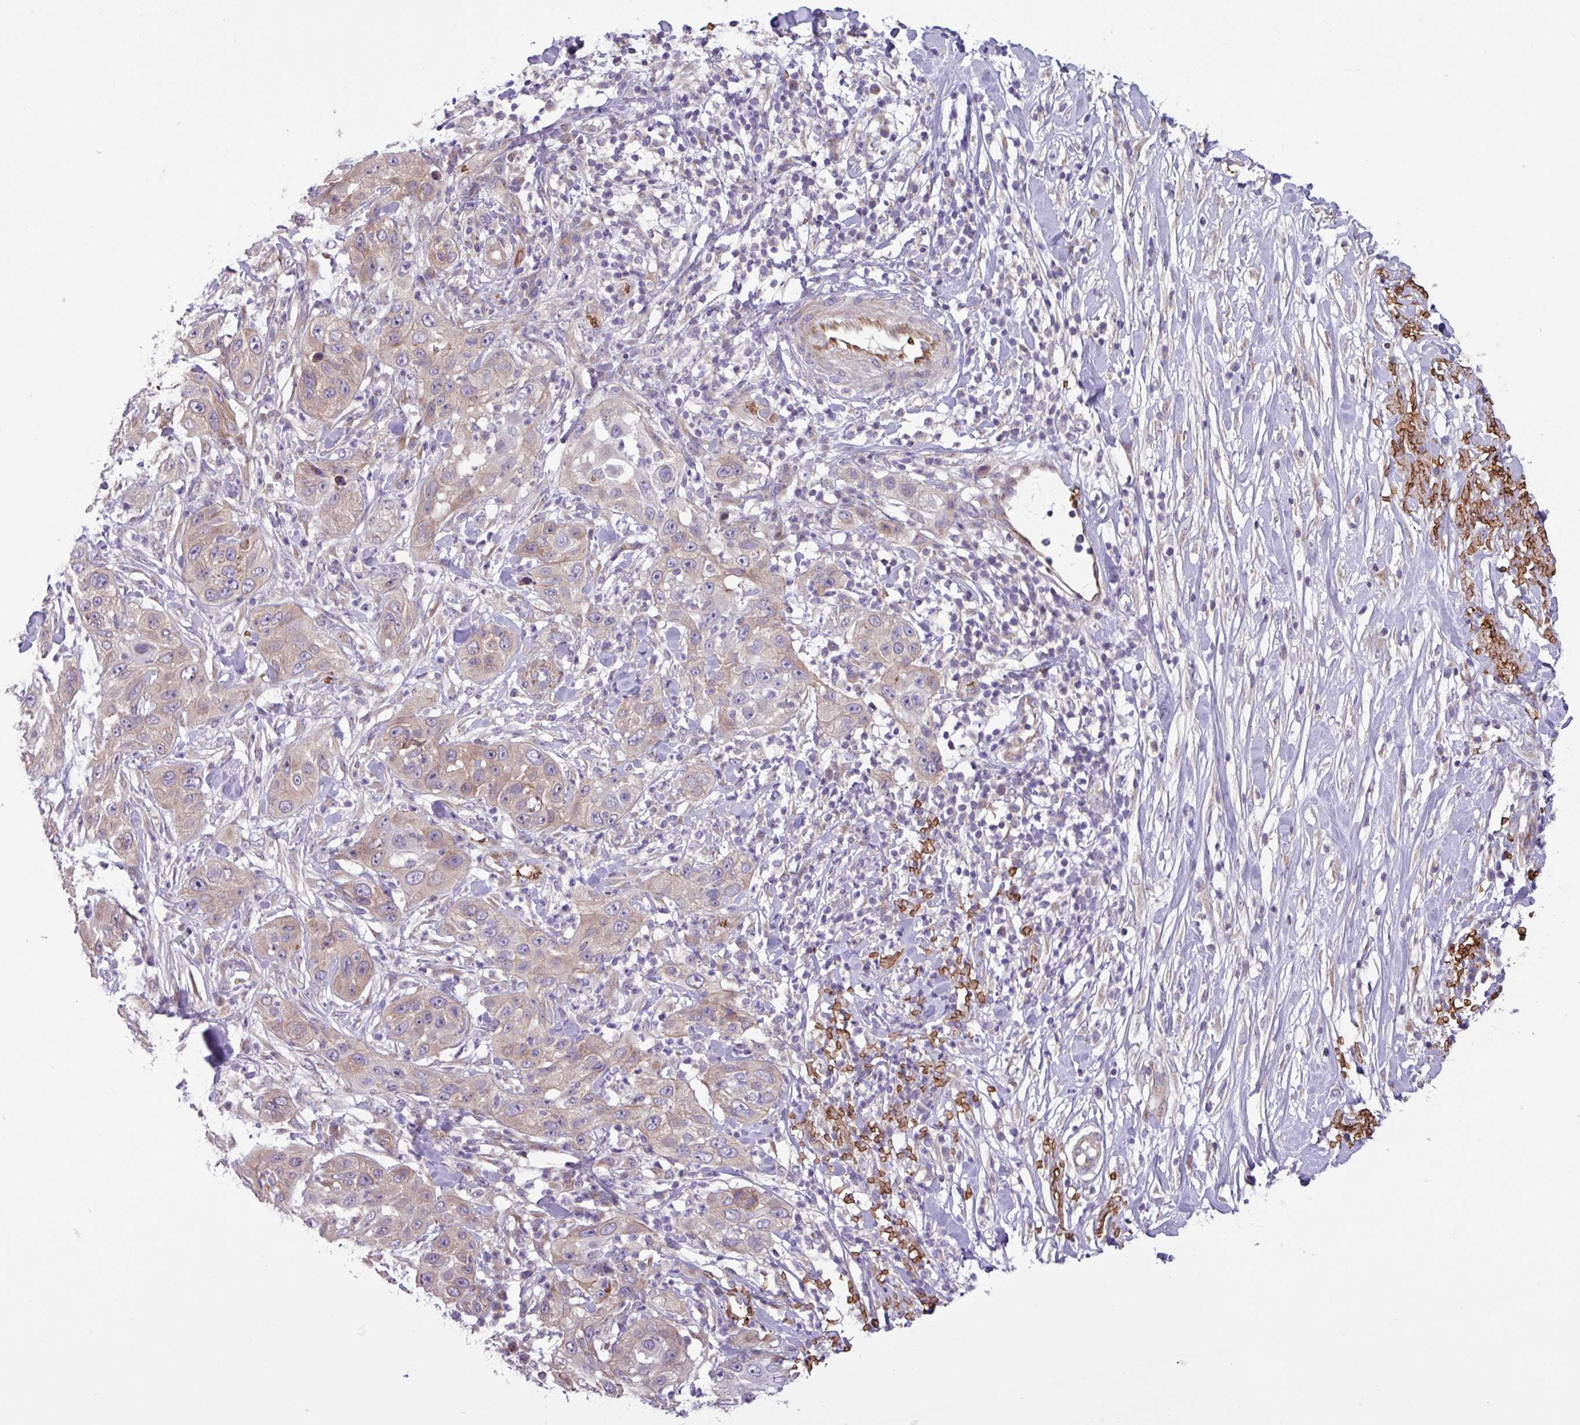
{"staining": {"intensity": "weak", "quantity": "25%-75%", "location": "cytoplasmic/membranous"}, "tissue": "skin cancer", "cell_type": "Tumor cells", "image_type": "cancer", "snomed": [{"axis": "morphology", "description": "Squamous cell carcinoma, NOS"}, {"axis": "topography", "description": "Skin"}], "caption": "This image demonstrates skin squamous cell carcinoma stained with immunohistochemistry to label a protein in brown. The cytoplasmic/membranous of tumor cells show weak positivity for the protein. Nuclei are counter-stained blue.", "gene": "RAD21L1", "patient": {"sex": "female", "age": 44}}